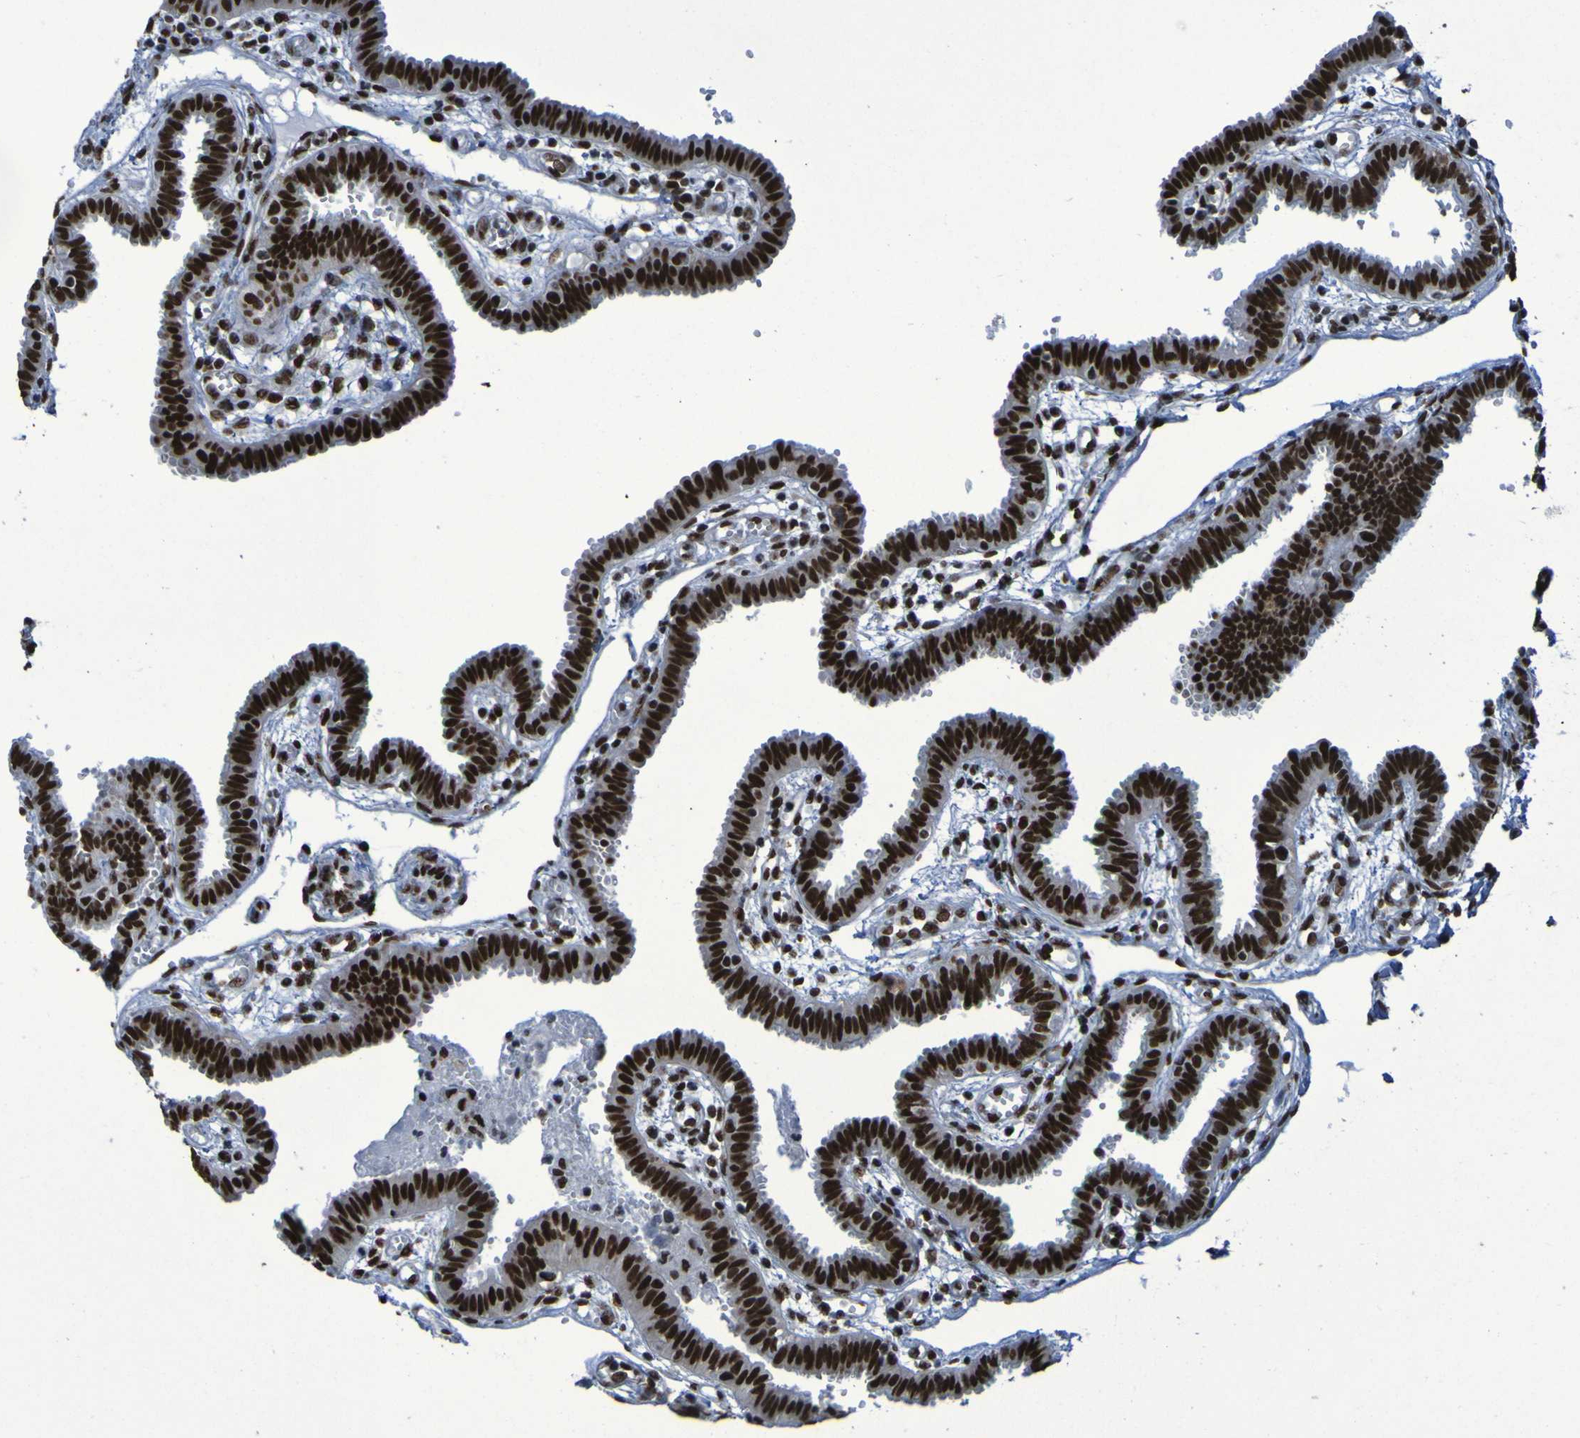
{"staining": {"intensity": "strong", "quantity": ">75%", "location": "nuclear"}, "tissue": "fallopian tube", "cell_type": "Glandular cells", "image_type": "normal", "snomed": [{"axis": "morphology", "description": "Normal tissue, NOS"}, {"axis": "topography", "description": "Fallopian tube"}], "caption": "An image of human fallopian tube stained for a protein displays strong nuclear brown staining in glandular cells. (Brightfield microscopy of DAB IHC at high magnification).", "gene": "HNRNPR", "patient": {"sex": "female", "age": 32}}